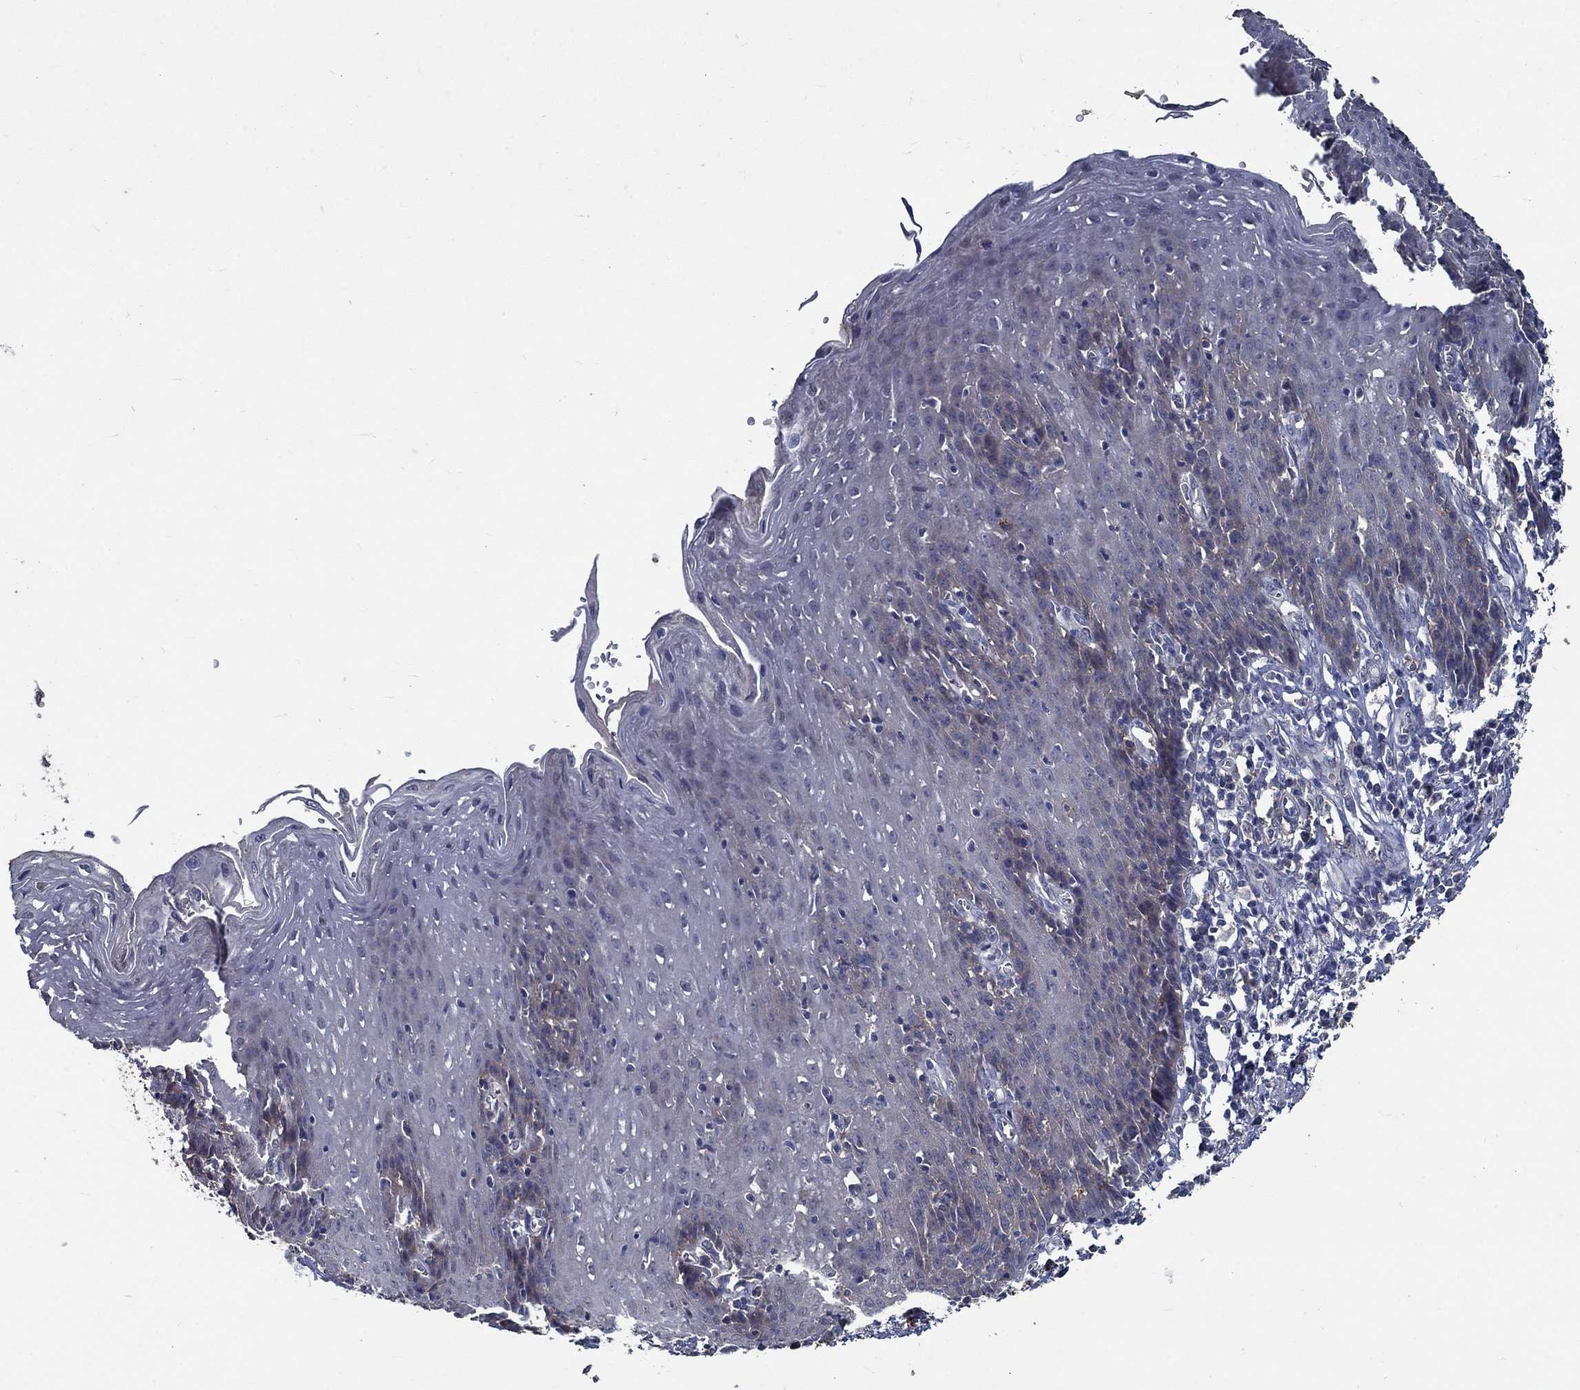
{"staining": {"intensity": "negative", "quantity": "none", "location": "none"}, "tissue": "esophagus", "cell_type": "Squamous epithelial cells", "image_type": "normal", "snomed": [{"axis": "morphology", "description": "Normal tissue, NOS"}, {"axis": "topography", "description": "Esophagus"}], "caption": "This is a image of IHC staining of unremarkable esophagus, which shows no staining in squamous epithelial cells. (DAB (3,3'-diaminobenzidine) immunohistochemistry (IHC) with hematoxylin counter stain).", "gene": "SLC44A1", "patient": {"sex": "male", "age": 57}}